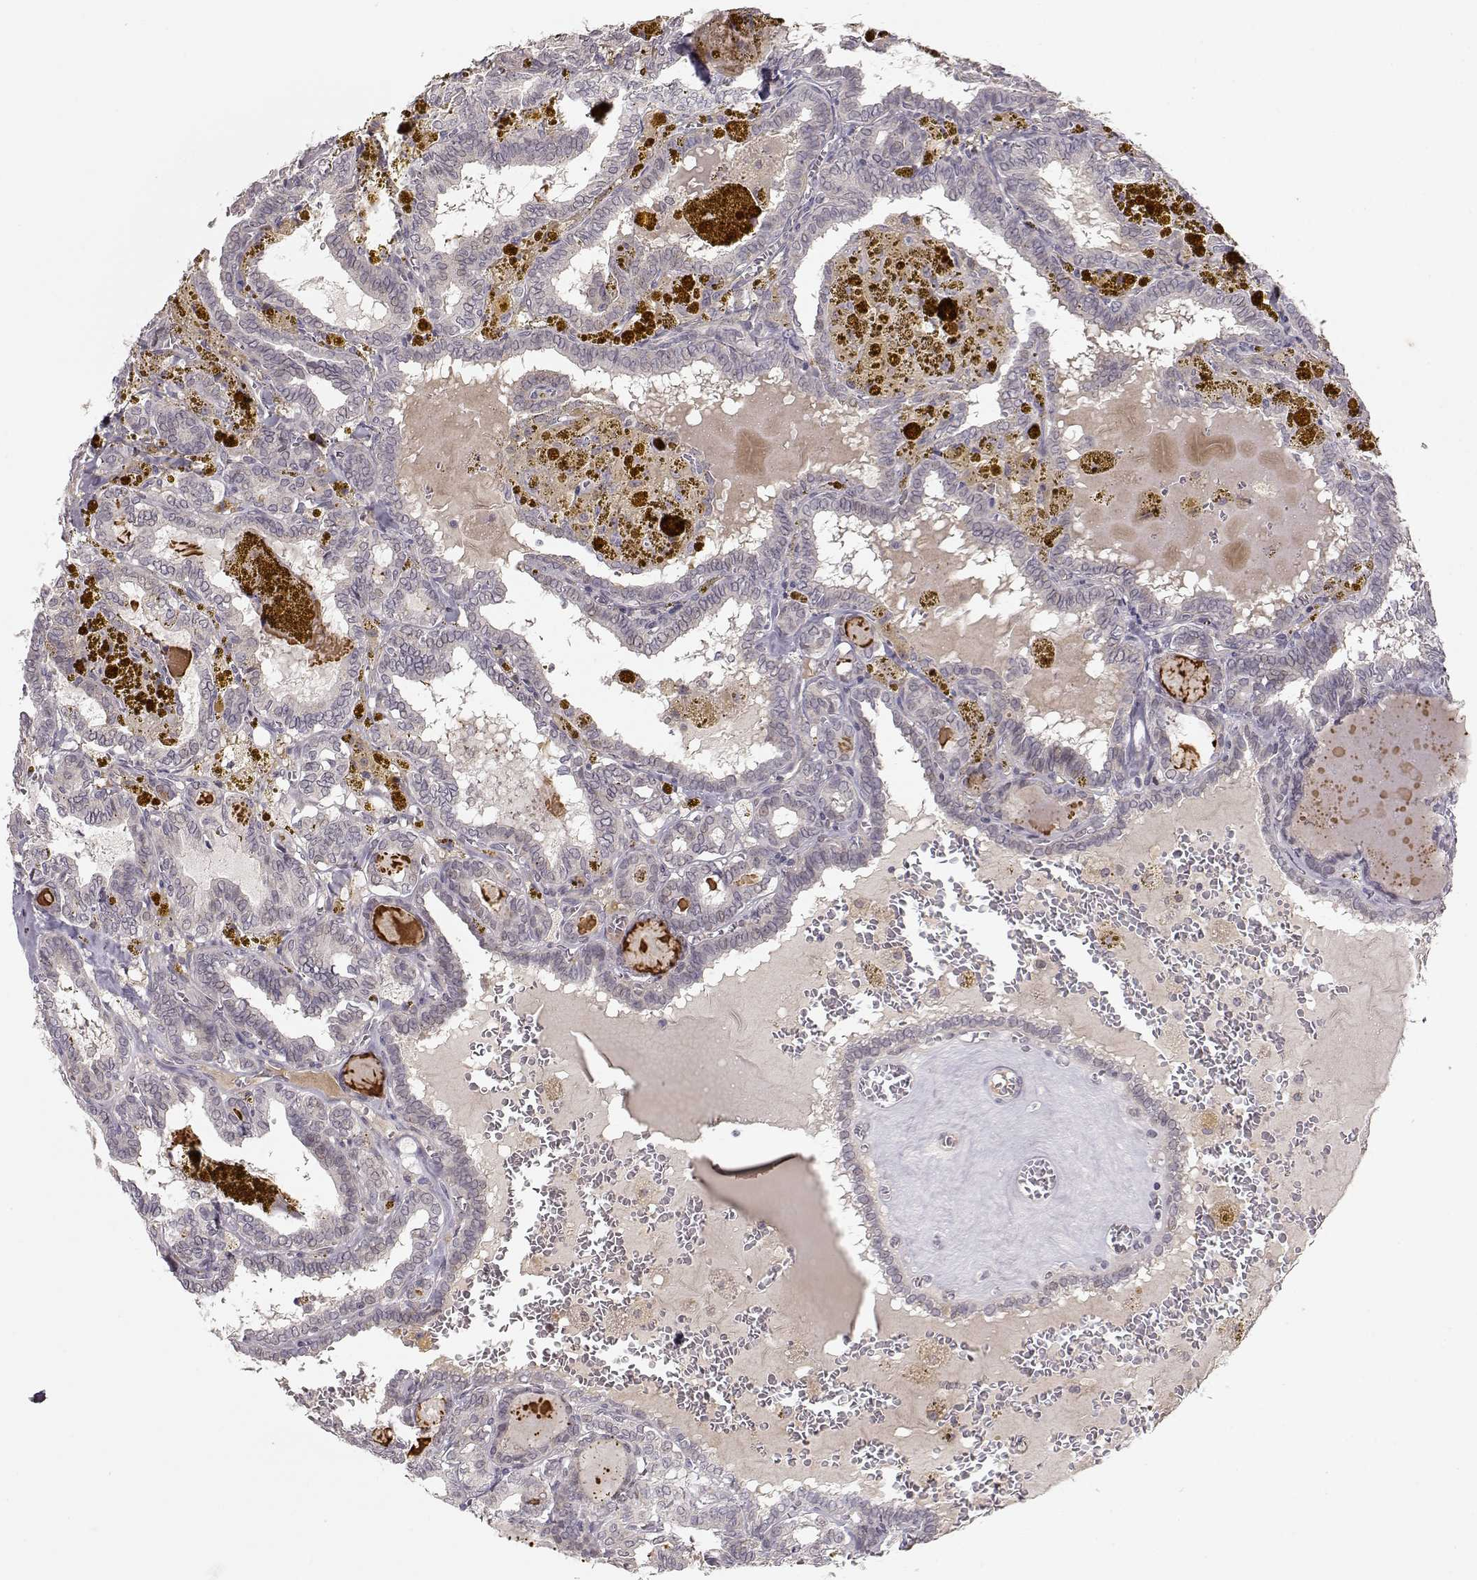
{"staining": {"intensity": "negative", "quantity": "none", "location": "none"}, "tissue": "thyroid cancer", "cell_type": "Tumor cells", "image_type": "cancer", "snomed": [{"axis": "morphology", "description": "Papillary adenocarcinoma, NOS"}, {"axis": "topography", "description": "Thyroid gland"}], "caption": "Protein analysis of thyroid cancer (papillary adenocarcinoma) reveals no significant staining in tumor cells.", "gene": "PNMT", "patient": {"sex": "female", "age": 39}}